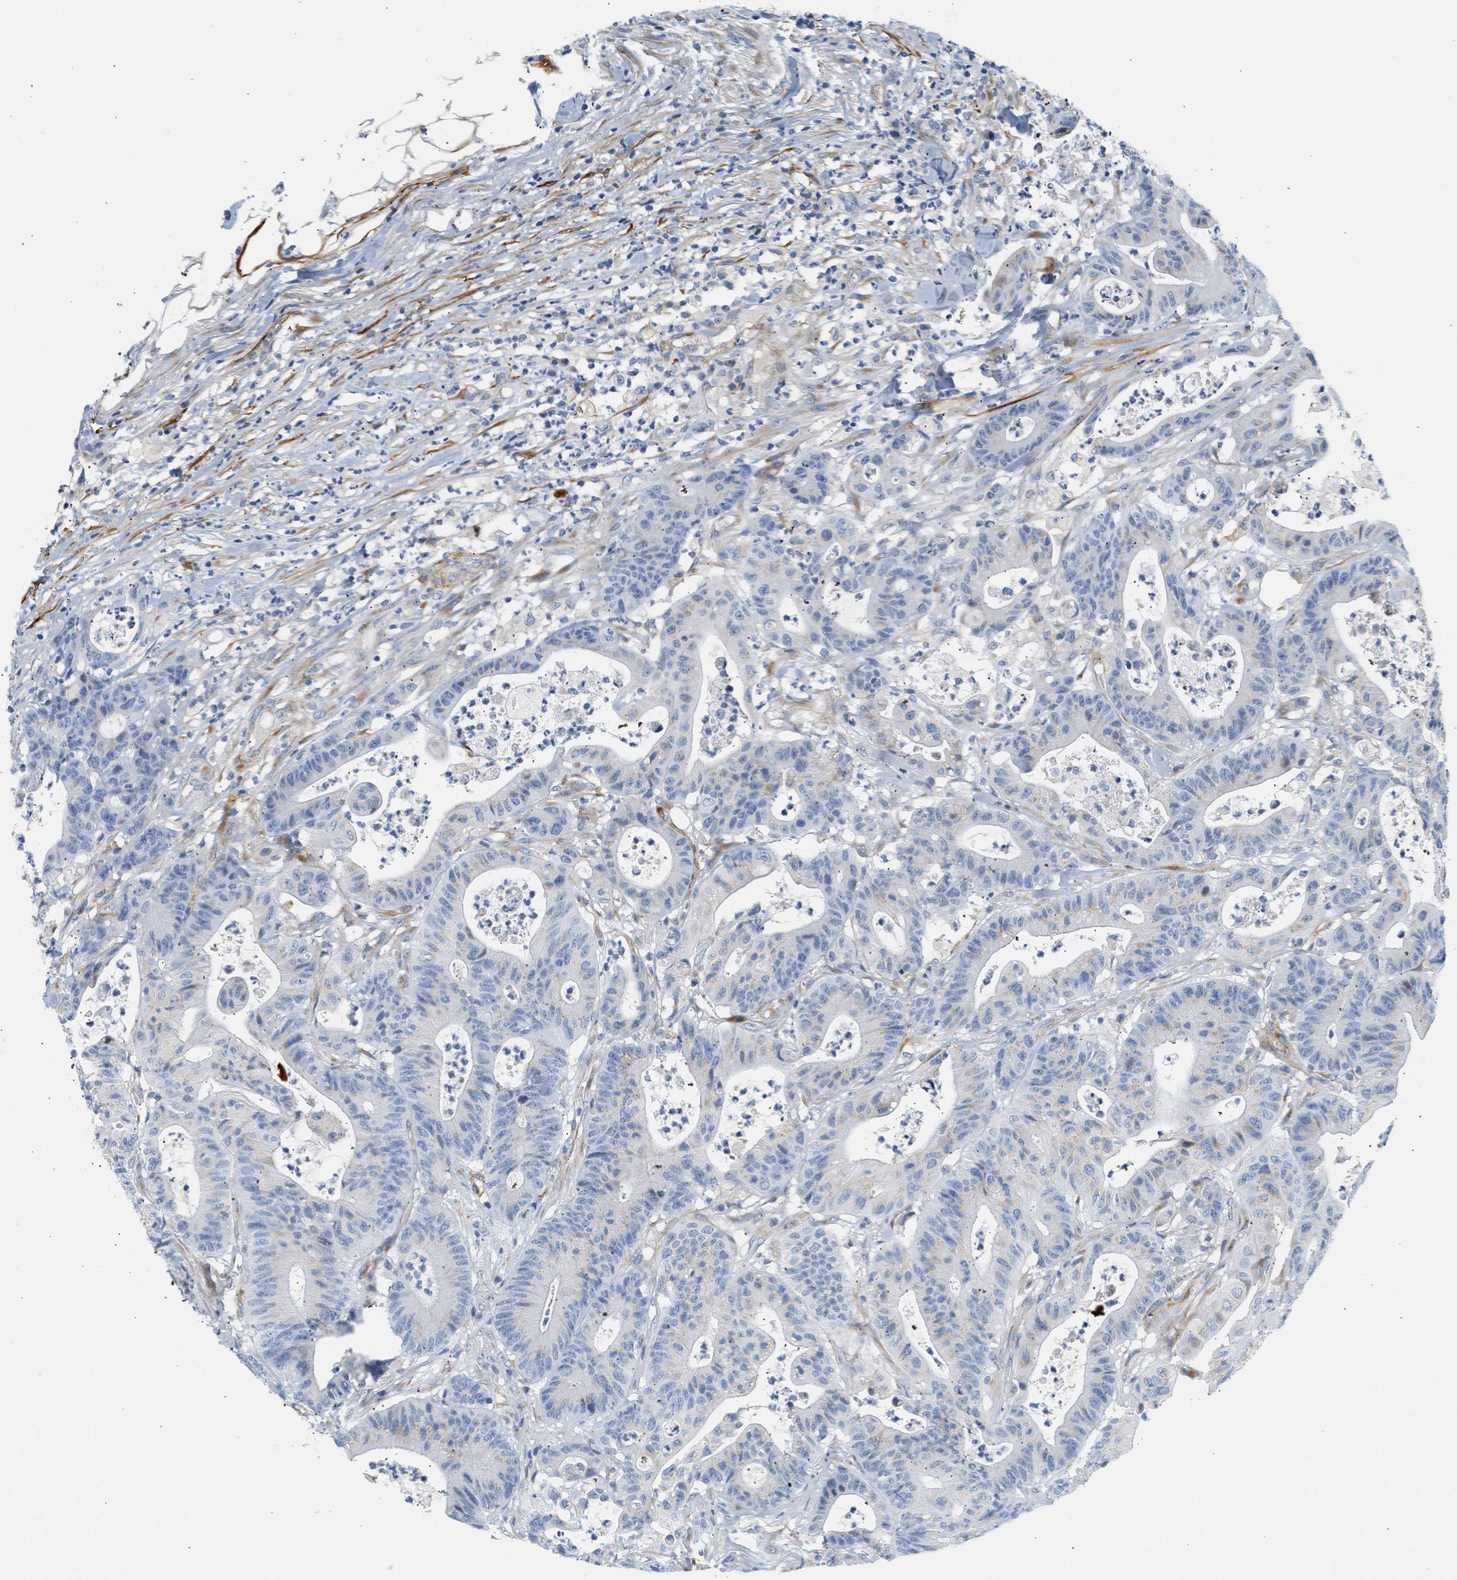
{"staining": {"intensity": "negative", "quantity": "none", "location": "none"}, "tissue": "colorectal cancer", "cell_type": "Tumor cells", "image_type": "cancer", "snomed": [{"axis": "morphology", "description": "Adenocarcinoma, NOS"}, {"axis": "topography", "description": "Colon"}], "caption": "The image exhibits no staining of tumor cells in adenocarcinoma (colorectal). (DAB (3,3'-diaminobenzidine) immunohistochemistry visualized using brightfield microscopy, high magnification).", "gene": "SLC30A7", "patient": {"sex": "female", "age": 84}}